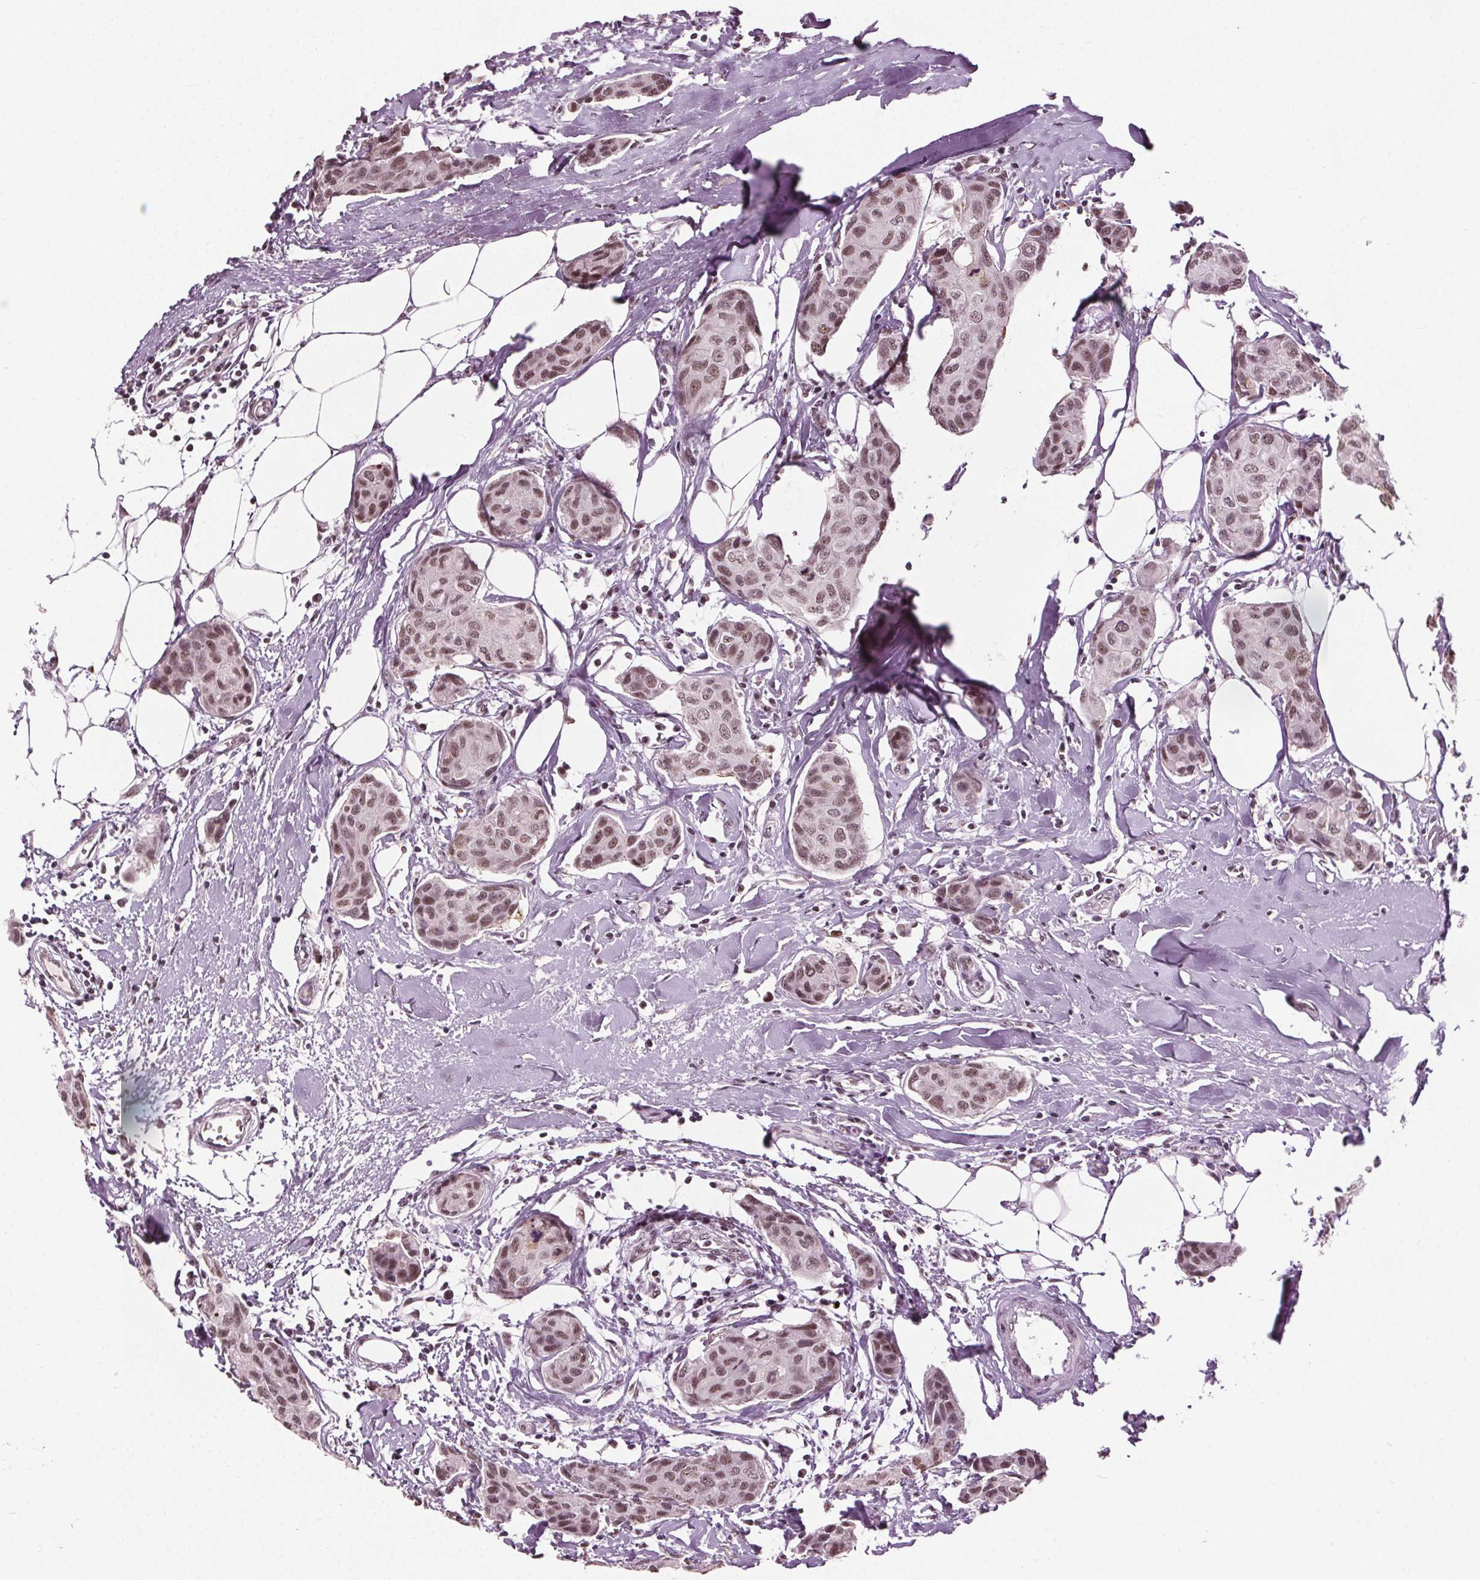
{"staining": {"intensity": "moderate", "quantity": ">75%", "location": "nuclear"}, "tissue": "breast cancer", "cell_type": "Tumor cells", "image_type": "cancer", "snomed": [{"axis": "morphology", "description": "Duct carcinoma"}, {"axis": "topography", "description": "Breast"}], "caption": "IHC of invasive ductal carcinoma (breast) displays medium levels of moderate nuclear expression in approximately >75% of tumor cells.", "gene": "IWS1", "patient": {"sex": "female", "age": 80}}